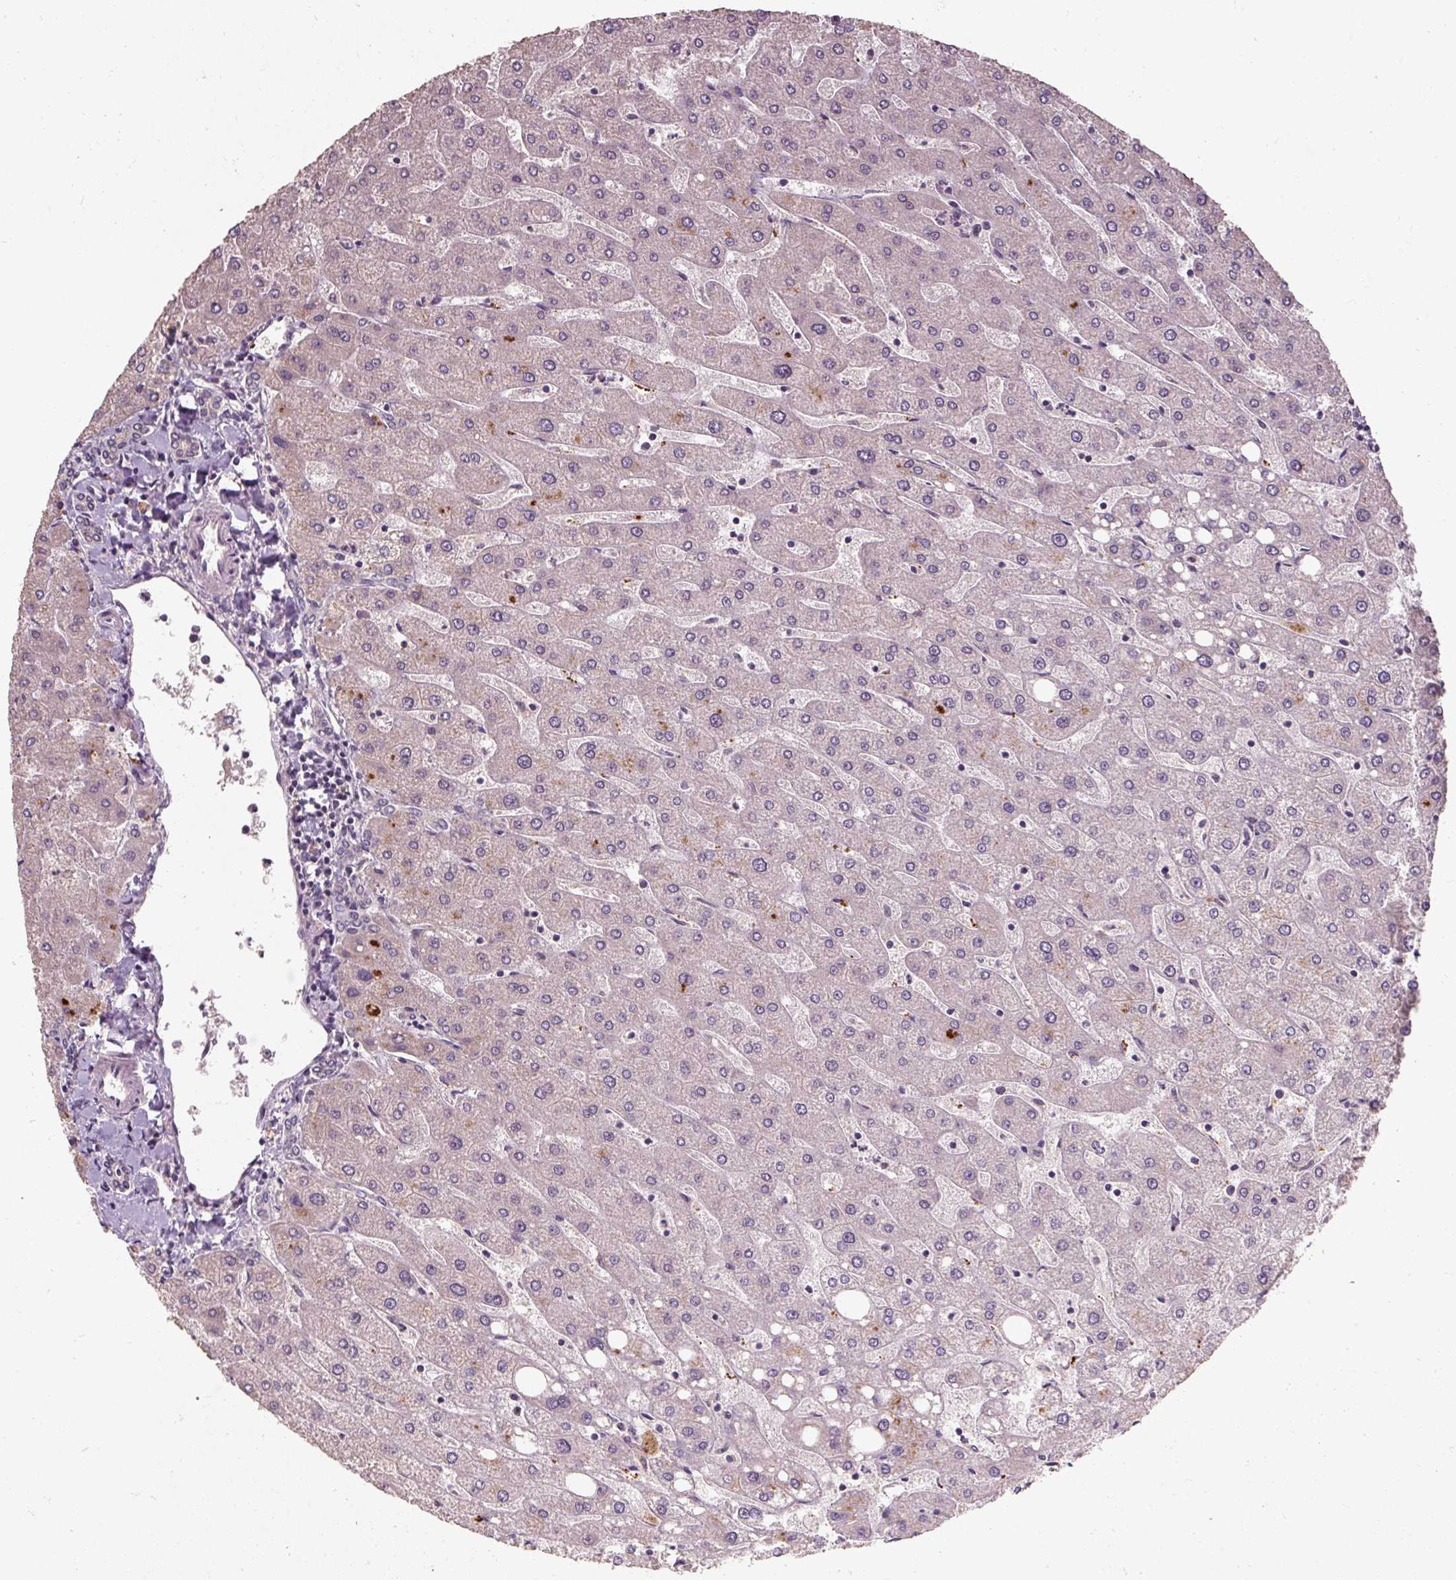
{"staining": {"intensity": "negative", "quantity": "none", "location": "none"}, "tissue": "liver", "cell_type": "Cholangiocytes", "image_type": "normal", "snomed": [{"axis": "morphology", "description": "Normal tissue, NOS"}, {"axis": "topography", "description": "Liver"}], "caption": "Cholangiocytes are negative for brown protein staining in normal liver. (DAB immunohistochemistry, high magnification).", "gene": "CFAP65", "patient": {"sex": "male", "age": 67}}